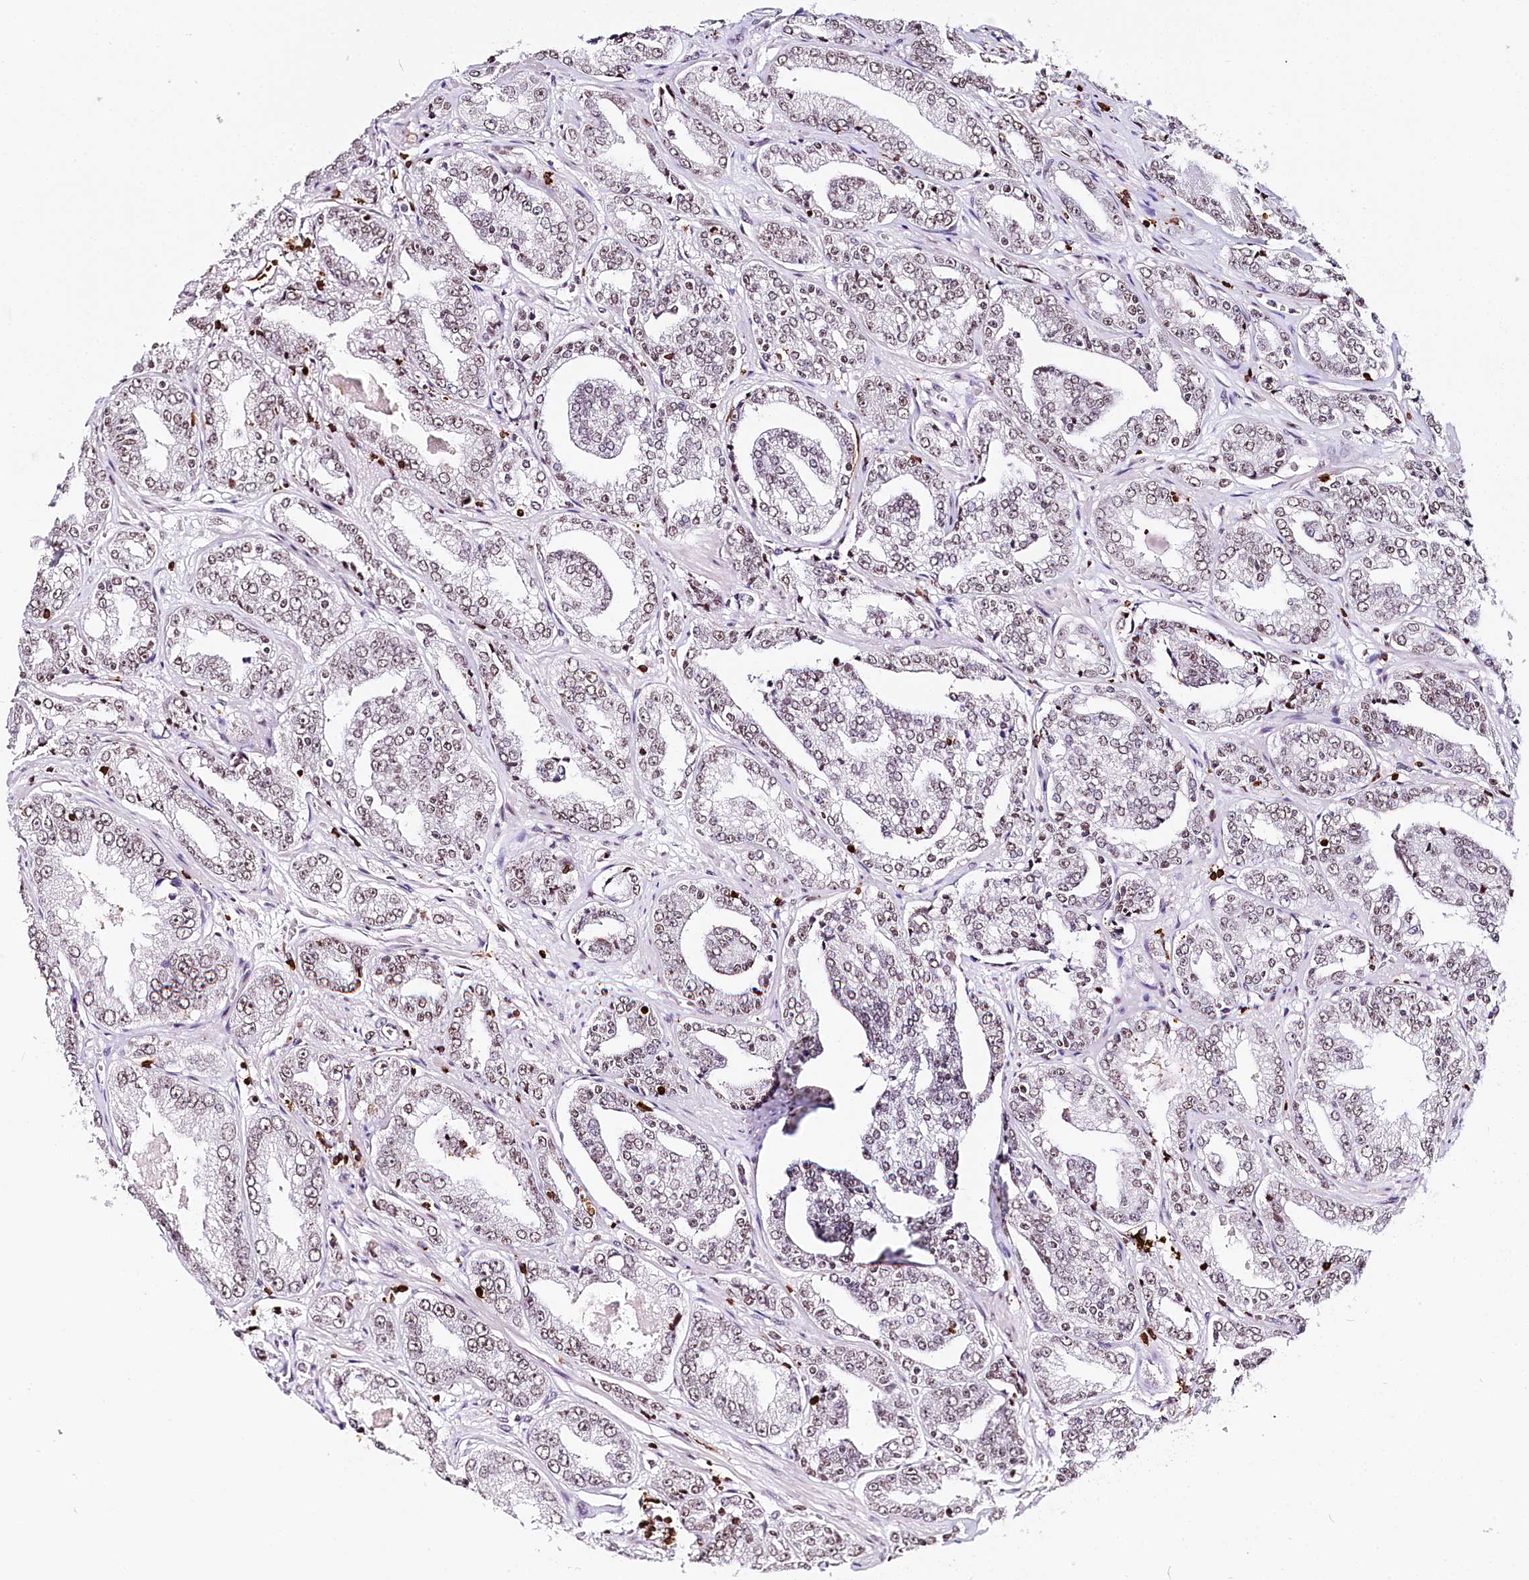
{"staining": {"intensity": "weak", "quantity": "<25%", "location": "nuclear"}, "tissue": "prostate cancer", "cell_type": "Tumor cells", "image_type": "cancer", "snomed": [{"axis": "morphology", "description": "Adenocarcinoma, High grade"}, {"axis": "topography", "description": "Prostate"}], "caption": "The immunohistochemistry (IHC) image has no significant expression in tumor cells of prostate adenocarcinoma (high-grade) tissue.", "gene": "BARD1", "patient": {"sex": "male", "age": 71}}